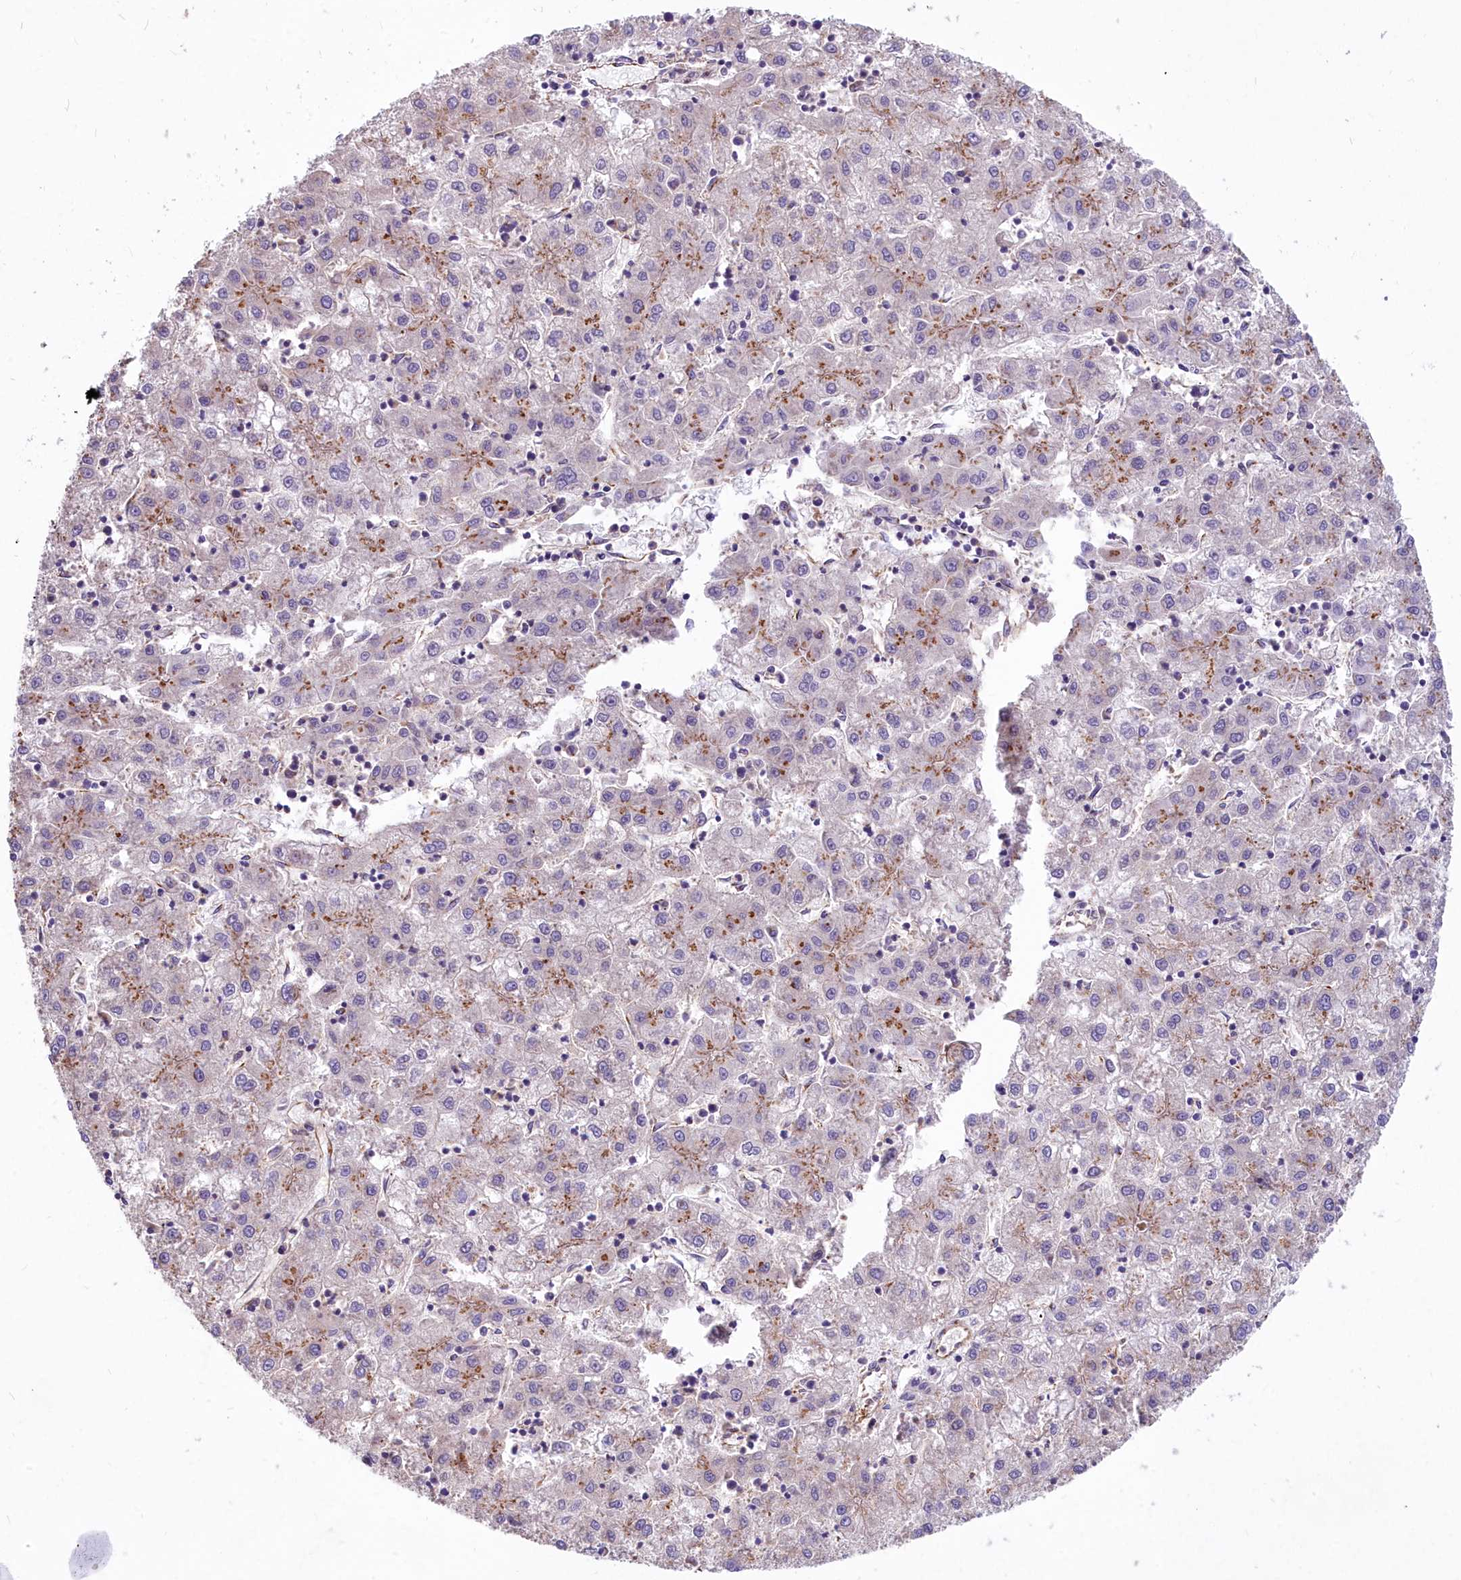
{"staining": {"intensity": "negative", "quantity": "none", "location": "none"}, "tissue": "liver cancer", "cell_type": "Tumor cells", "image_type": "cancer", "snomed": [{"axis": "morphology", "description": "Carcinoma, Hepatocellular, NOS"}, {"axis": "topography", "description": "Liver"}], "caption": "A histopathology image of human liver cancer (hepatocellular carcinoma) is negative for staining in tumor cells. Brightfield microscopy of immunohistochemistry stained with DAB (3,3'-diaminobenzidine) (brown) and hematoxylin (blue), captured at high magnification.", "gene": "DCTN3", "patient": {"sex": "male", "age": 72}}